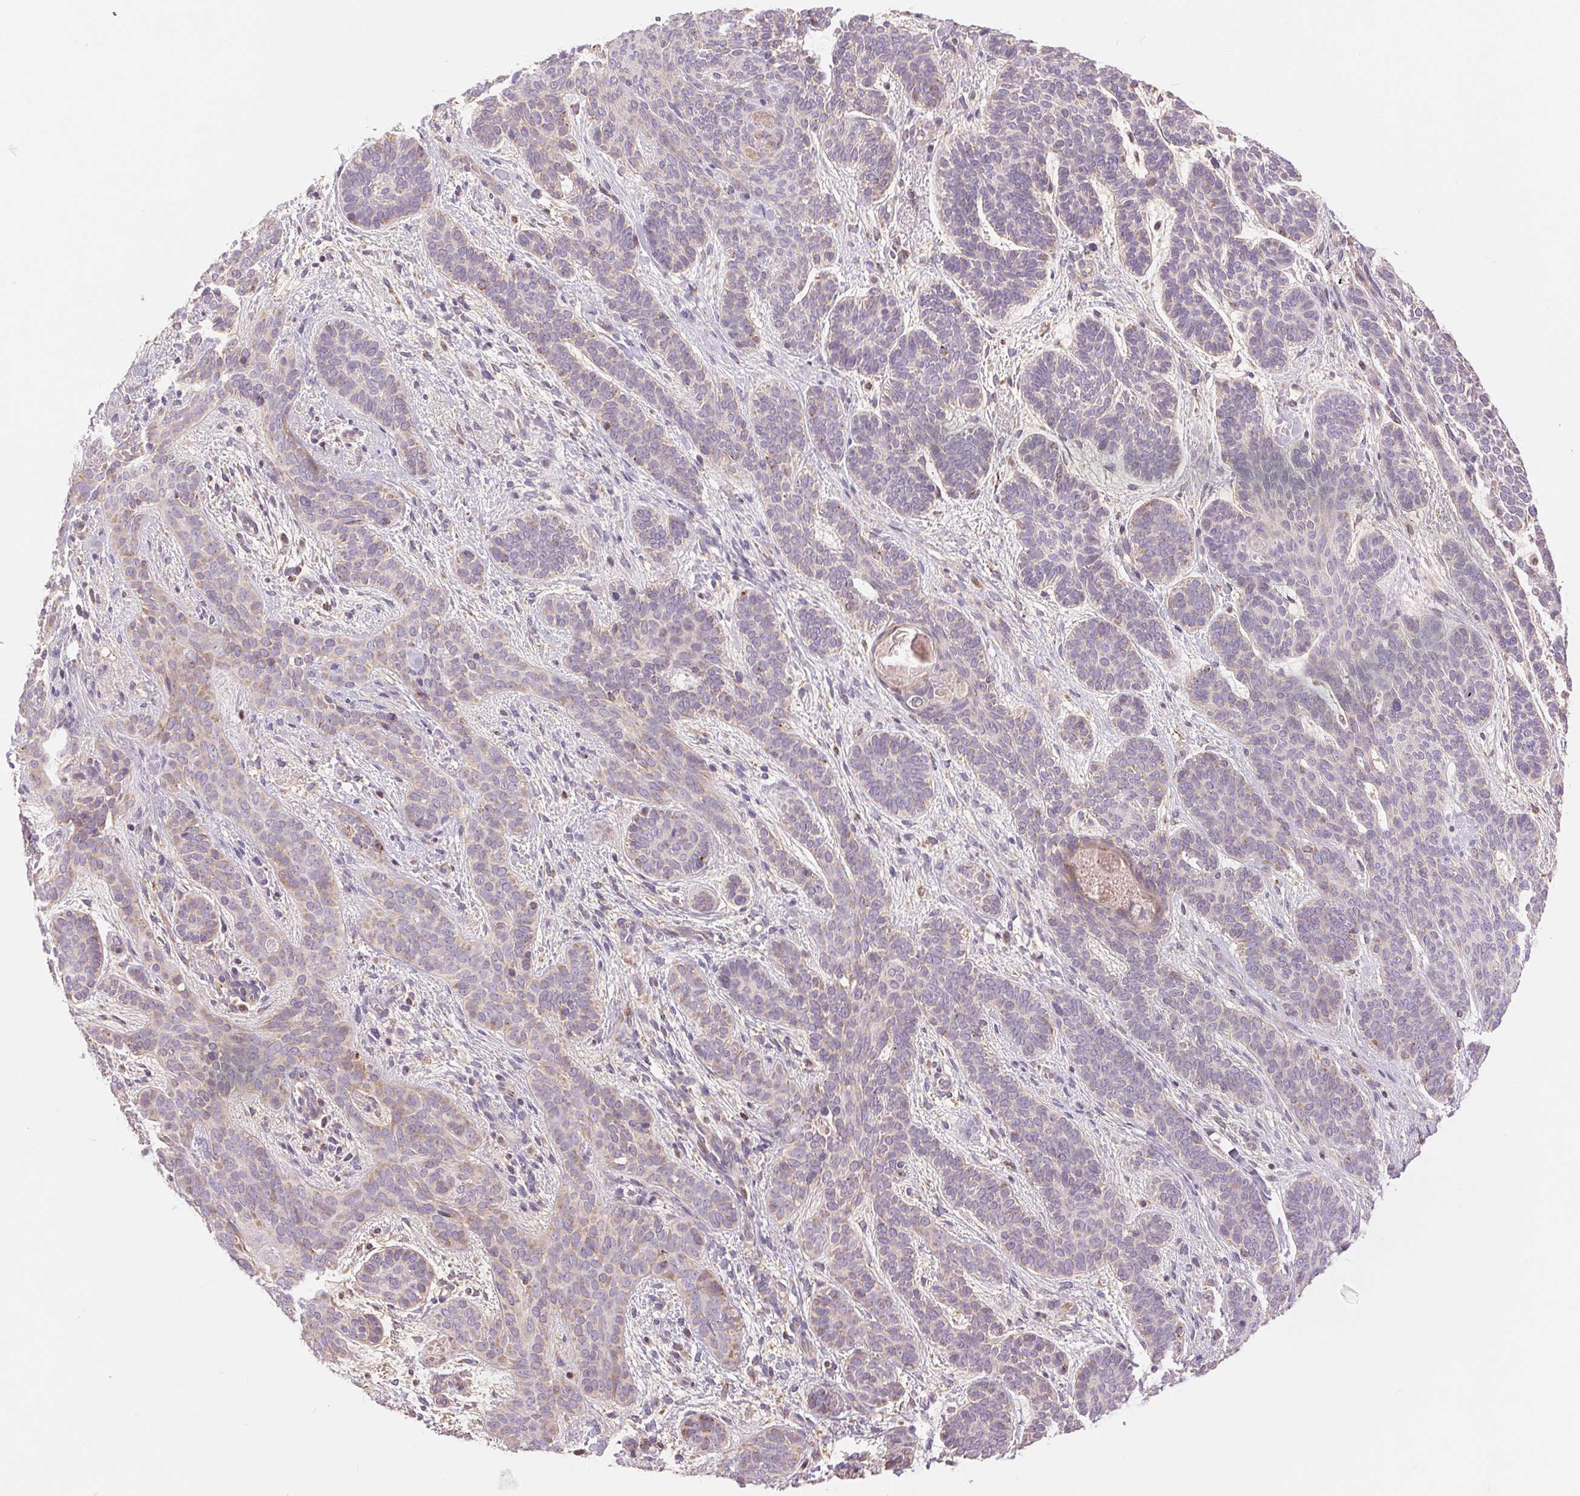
{"staining": {"intensity": "negative", "quantity": "none", "location": "none"}, "tissue": "skin cancer", "cell_type": "Tumor cells", "image_type": "cancer", "snomed": [{"axis": "morphology", "description": "Basal cell carcinoma"}, {"axis": "topography", "description": "Skin"}], "caption": "Immunohistochemistry of skin cancer displays no expression in tumor cells.", "gene": "DGUOK", "patient": {"sex": "female", "age": 82}}